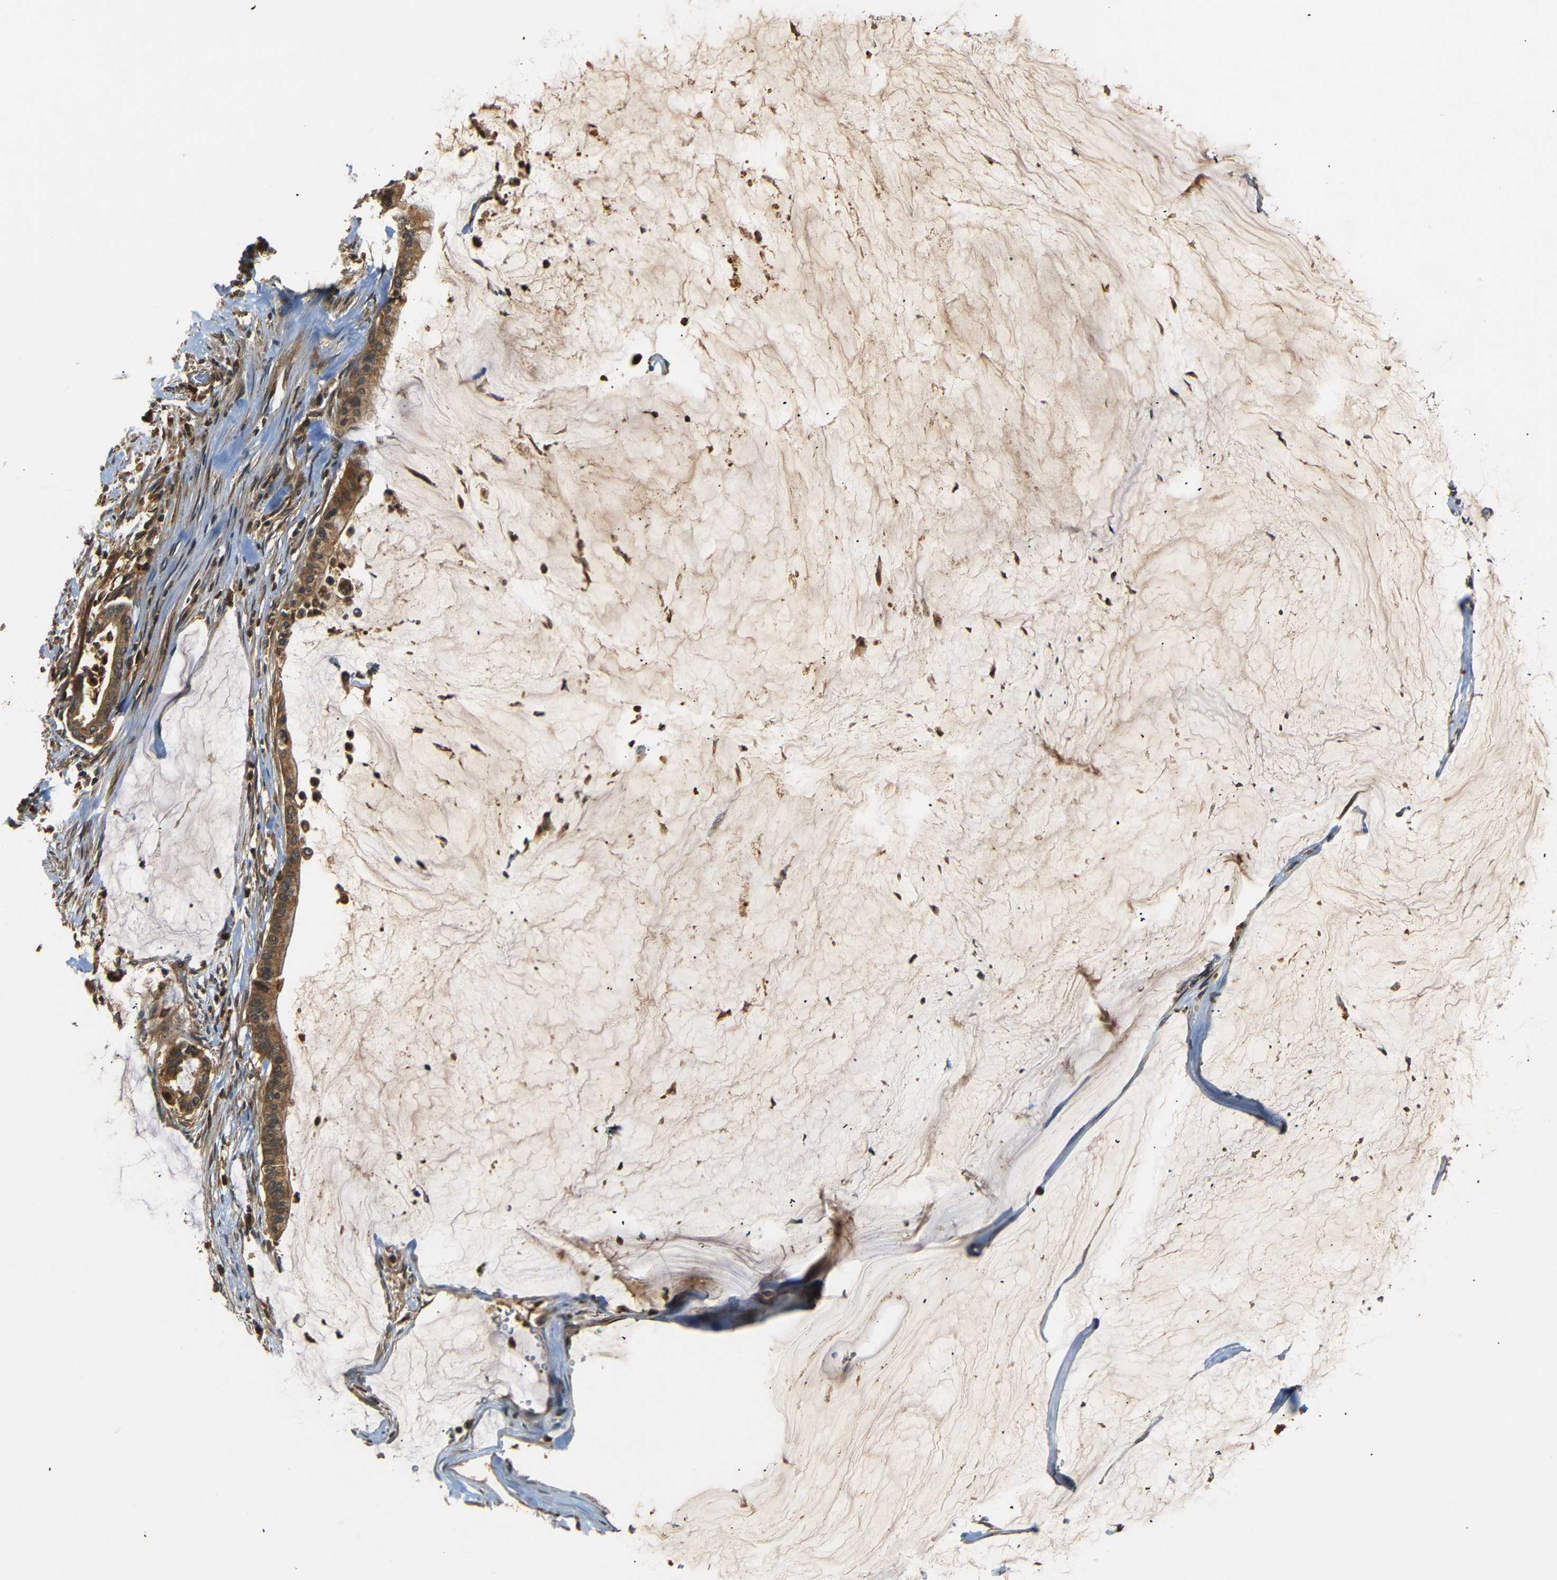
{"staining": {"intensity": "moderate", "quantity": ">75%", "location": "cytoplasmic/membranous"}, "tissue": "pancreatic cancer", "cell_type": "Tumor cells", "image_type": "cancer", "snomed": [{"axis": "morphology", "description": "Adenocarcinoma, NOS"}, {"axis": "topography", "description": "Pancreas"}], "caption": "Protein expression analysis of pancreatic cancer (adenocarcinoma) shows moderate cytoplasmic/membranous positivity in approximately >75% of tumor cells.", "gene": "TANK", "patient": {"sex": "male", "age": 41}}